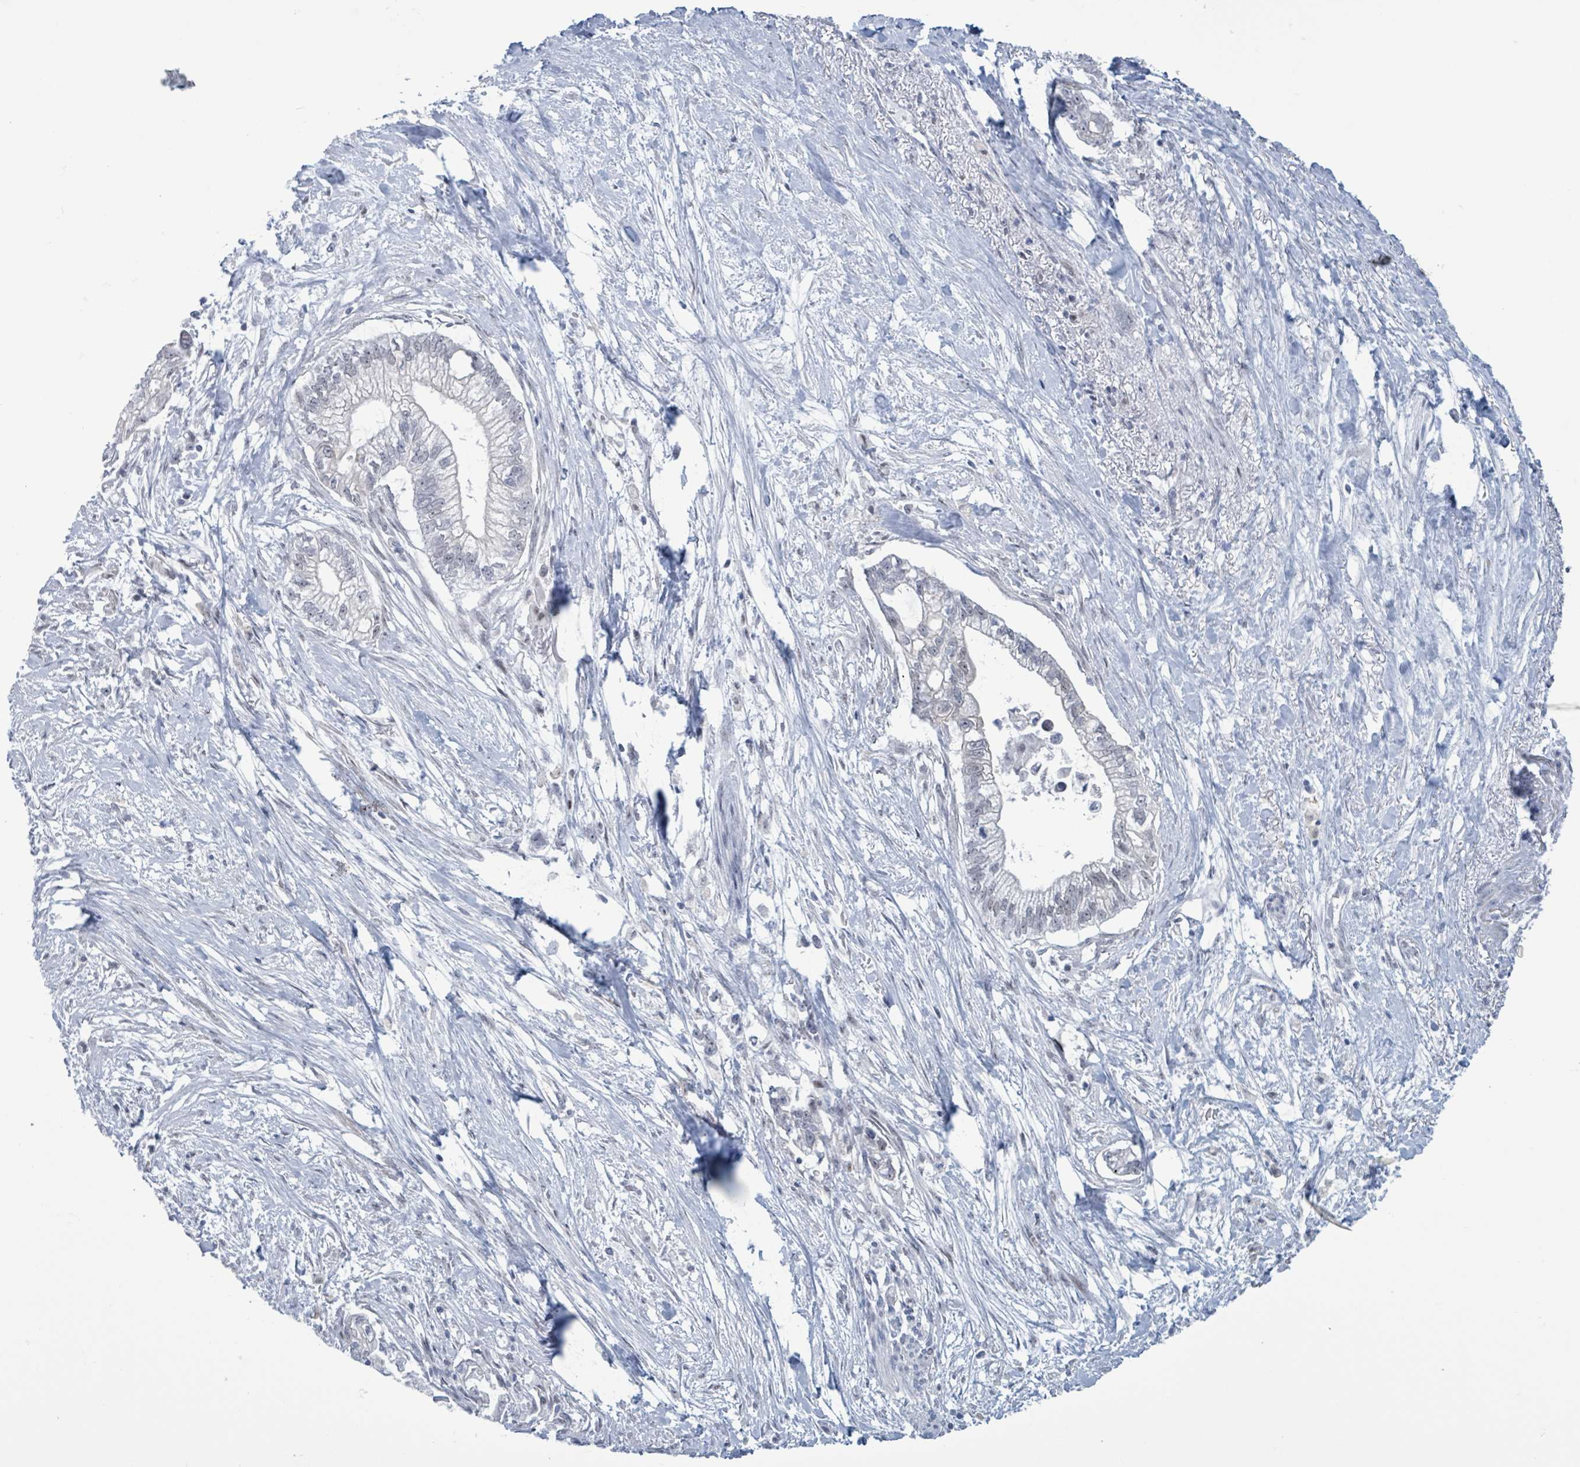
{"staining": {"intensity": "negative", "quantity": "none", "location": "none"}, "tissue": "pancreatic cancer", "cell_type": "Tumor cells", "image_type": "cancer", "snomed": [{"axis": "morphology", "description": "Adenocarcinoma, NOS"}, {"axis": "topography", "description": "Pancreas"}], "caption": "This is a image of immunohistochemistry staining of pancreatic cancer, which shows no positivity in tumor cells.", "gene": "CT45A5", "patient": {"sex": "male", "age": 70}}